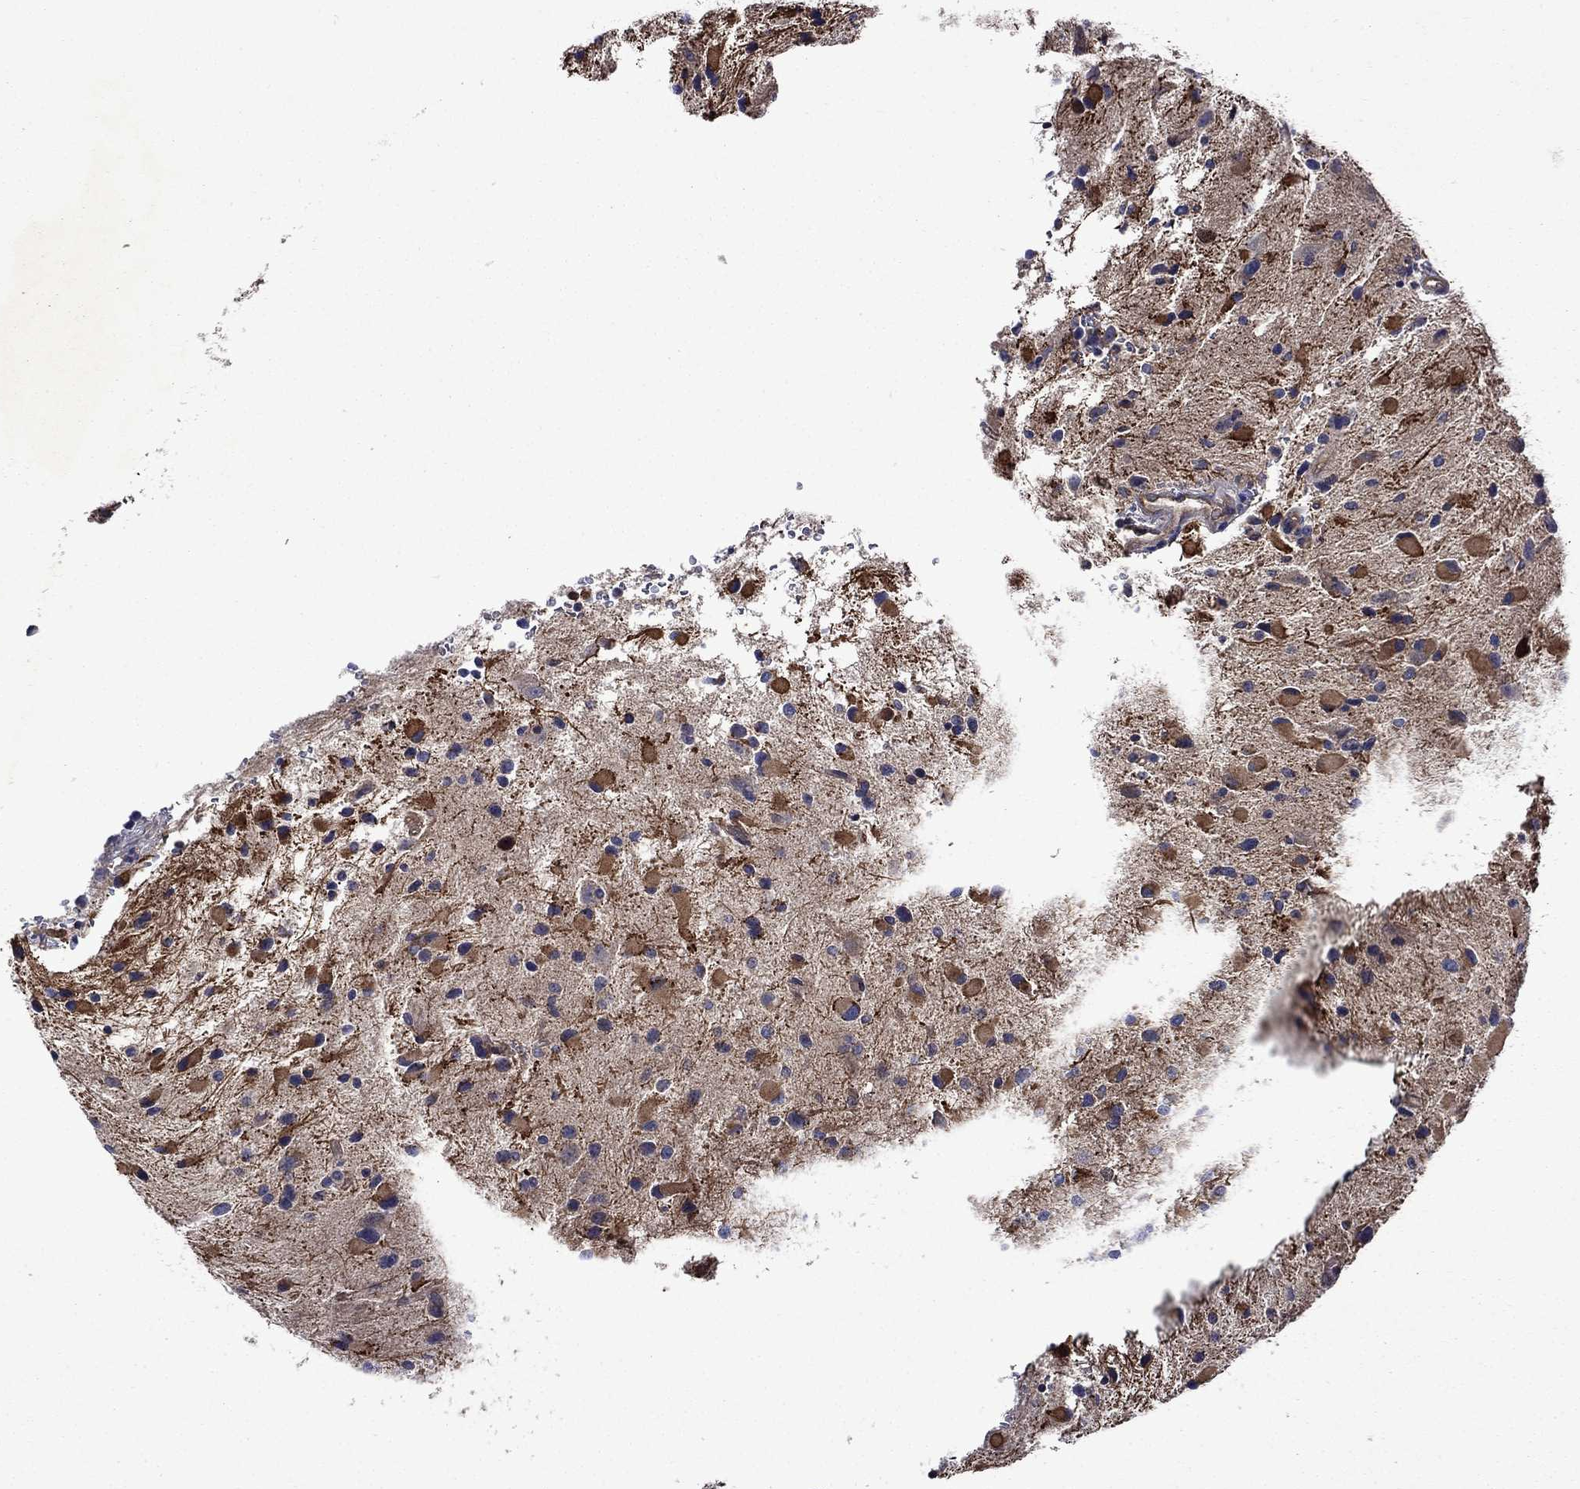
{"staining": {"intensity": "moderate", "quantity": "25%-75%", "location": "cytoplasmic/membranous"}, "tissue": "glioma", "cell_type": "Tumor cells", "image_type": "cancer", "snomed": [{"axis": "morphology", "description": "Glioma, malignant, Low grade"}, {"axis": "topography", "description": "Brain"}], "caption": "Human glioma stained for a protein (brown) shows moderate cytoplasmic/membranous positive expression in approximately 25%-75% of tumor cells.", "gene": "KIF22", "patient": {"sex": "female", "age": 32}}